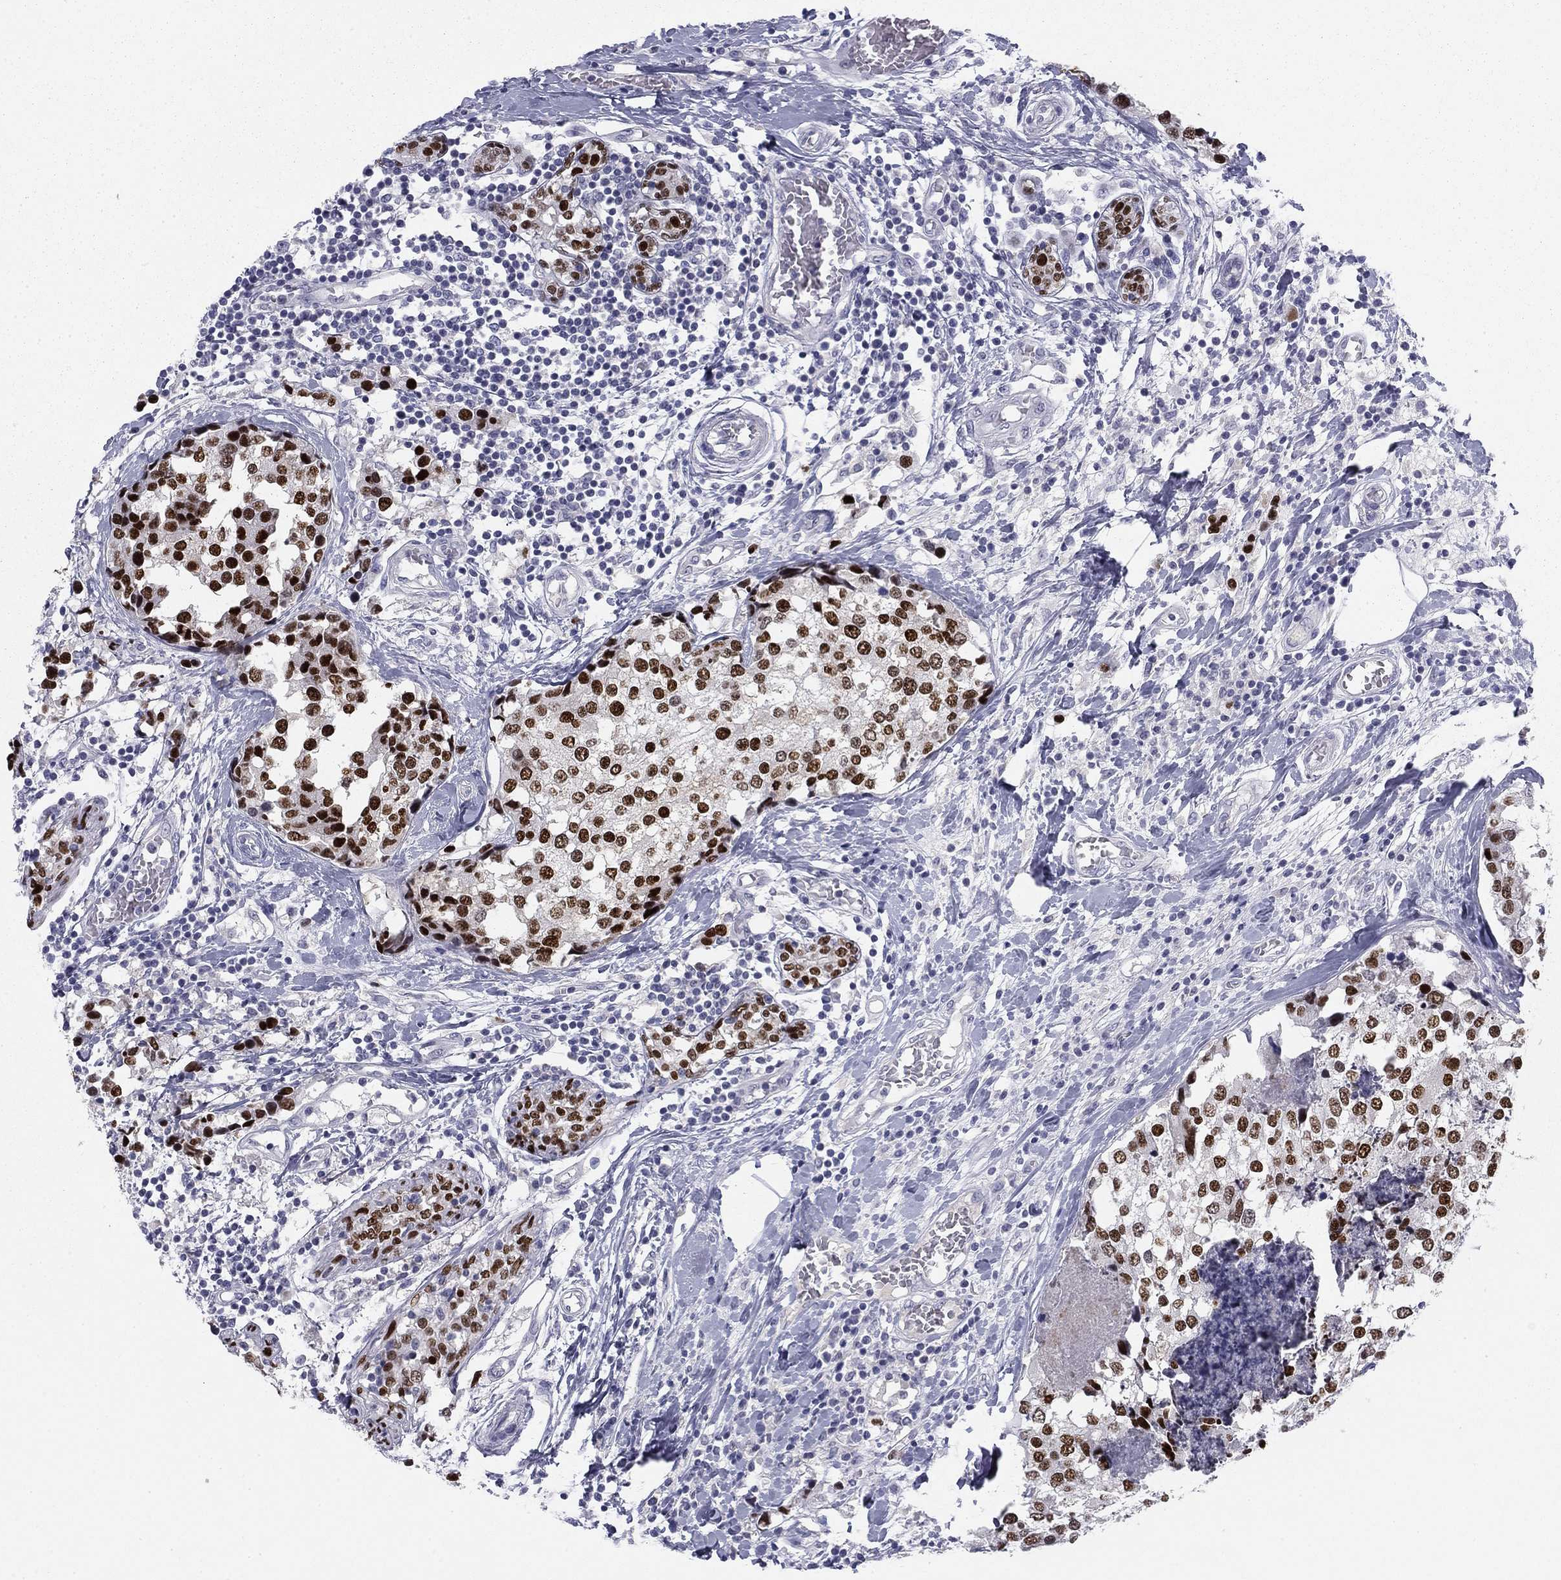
{"staining": {"intensity": "strong", "quantity": ">75%", "location": "nuclear"}, "tissue": "breast cancer", "cell_type": "Tumor cells", "image_type": "cancer", "snomed": [{"axis": "morphology", "description": "Lobular carcinoma"}, {"axis": "topography", "description": "Breast"}], "caption": "A high-resolution micrograph shows immunohistochemistry (IHC) staining of breast cancer, which exhibits strong nuclear positivity in approximately >75% of tumor cells. (DAB (3,3'-diaminobenzidine) IHC, brown staining for protein, blue staining for nuclei).", "gene": "TFAP2B", "patient": {"sex": "female", "age": 59}}